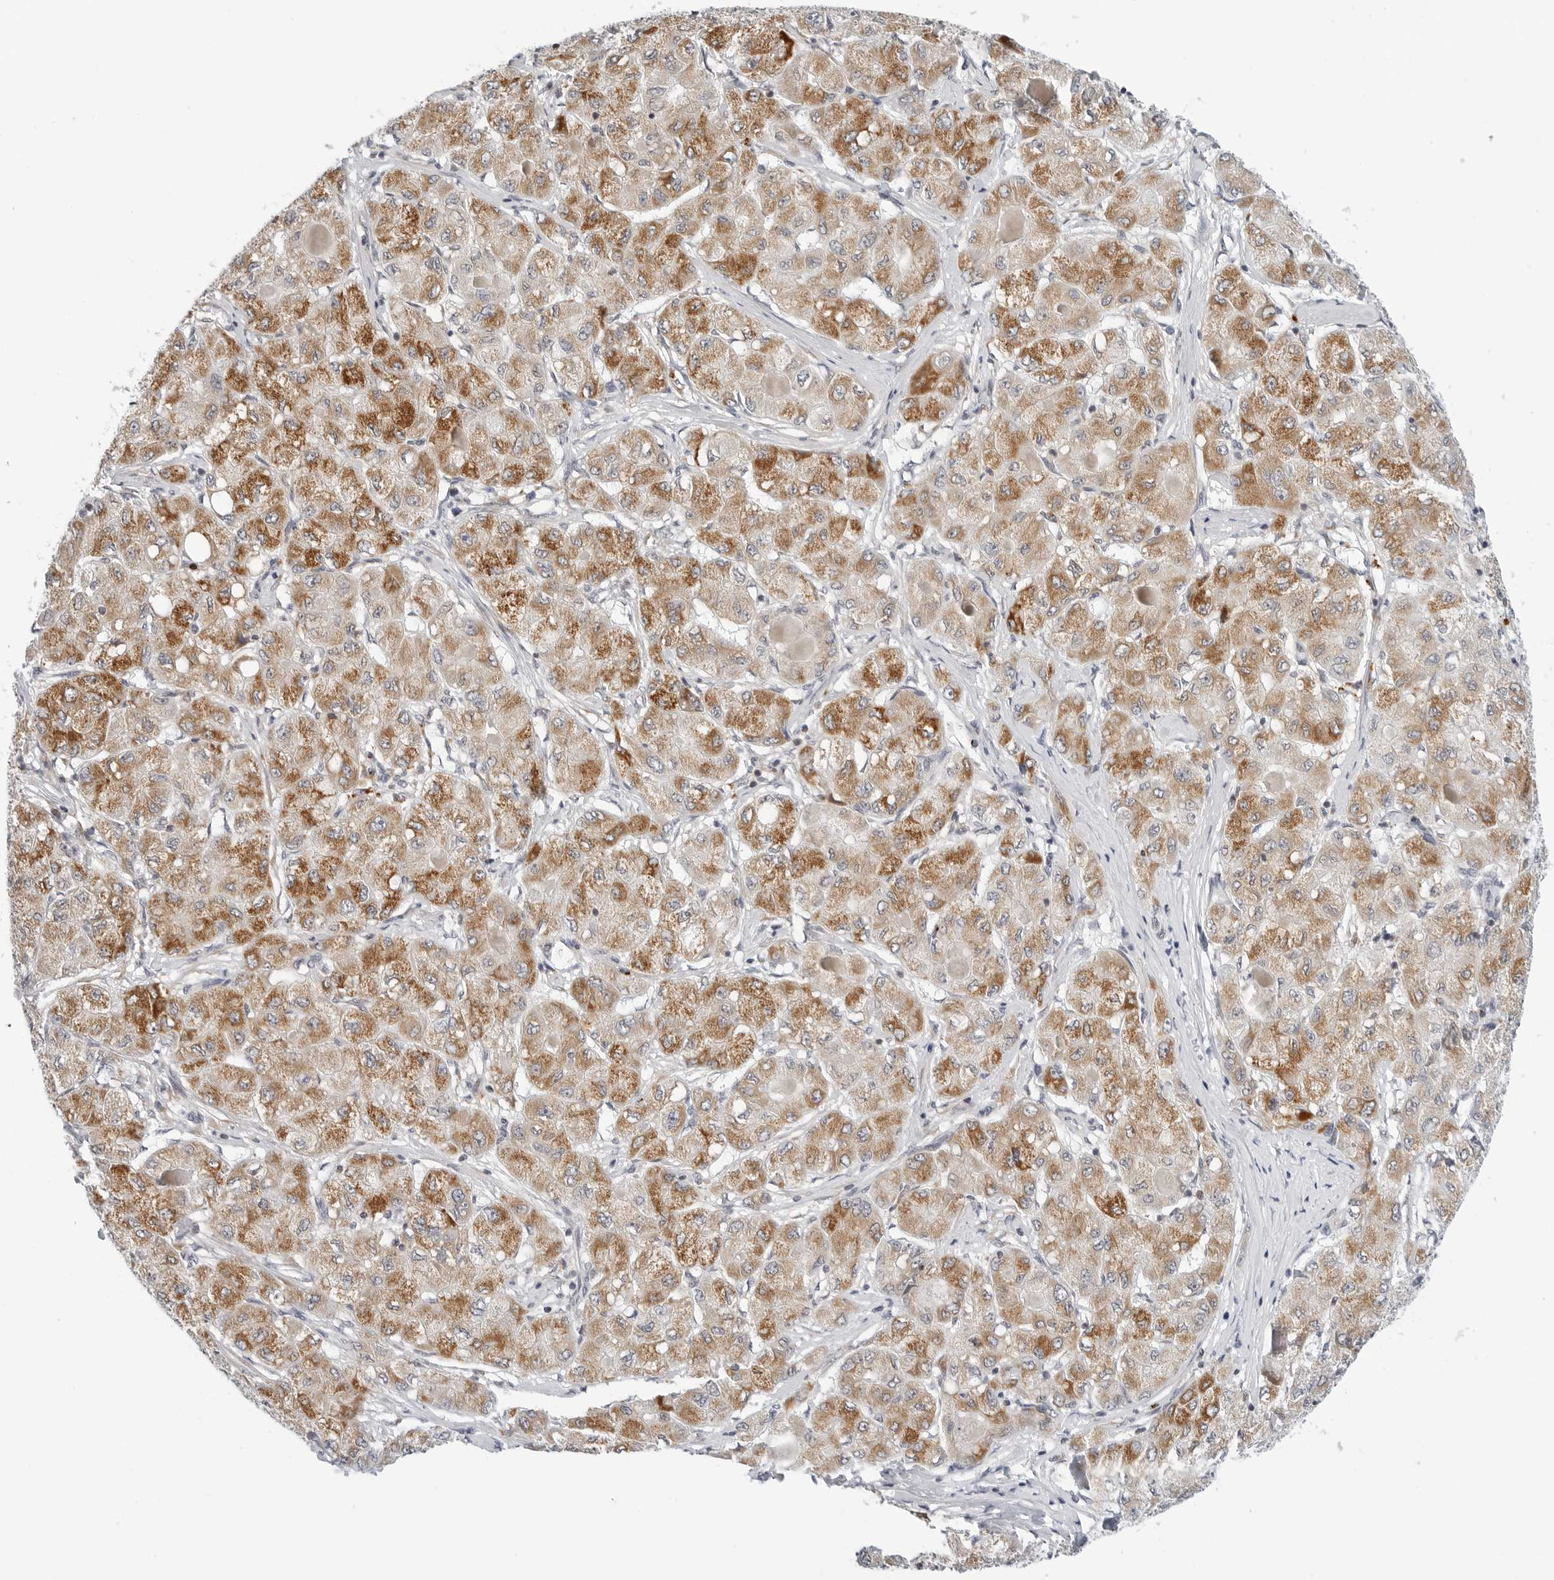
{"staining": {"intensity": "moderate", "quantity": ">75%", "location": "cytoplasmic/membranous"}, "tissue": "liver cancer", "cell_type": "Tumor cells", "image_type": "cancer", "snomed": [{"axis": "morphology", "description": "Carcinoma, Hepatocellular, NOS"}, {"axis": "topography", "description": "Liver"}], "caption": "IHC histopathology image of neoplastic tissue: liver hepatocellular carcinoma stained using immunohistochemistry reveals medium levels of moderate protein expression localized specifically in the cytoplasmic/membranous of tumor cells, appearing as a cytoplasmic/membranous brown color.", "gene": "TSEN2", "patient": {"sex": "male", "age": 80}}